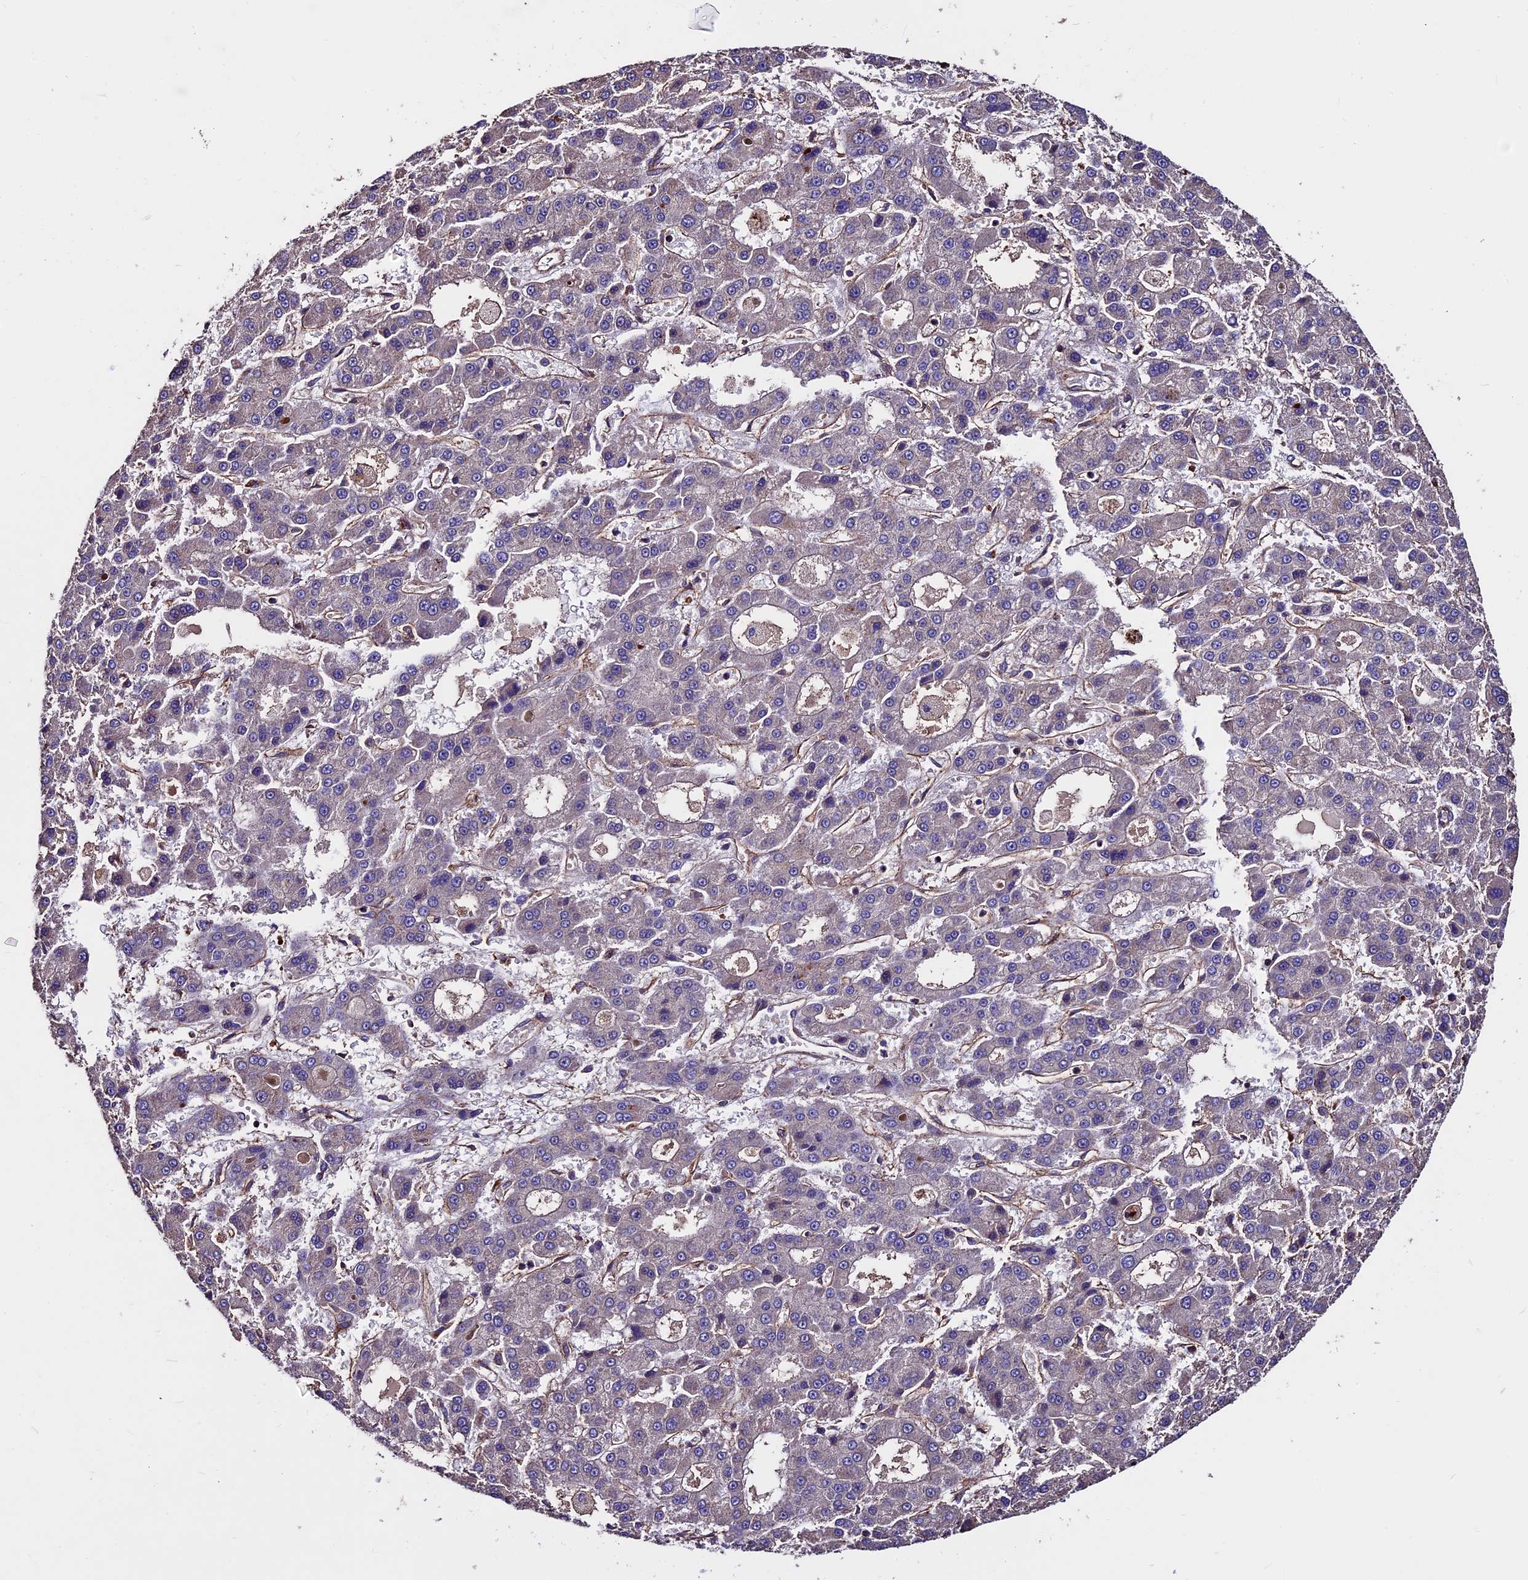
{"staining": {"intensity": "weak", "quantity": "<25%", "location": "cytoplasmic/membranous"}, "tissue": "liver cancer", "cell_type": "Tumor cells", "image_type": "cancer", "snomed": [{"axis": "morphology", "description": "Carcinoma, Hepatocellular, NOS"}, {"axis": "topography", "description": "Liver"}], "caption": "Immunohistochemistry micrograph of liver hepatocellular carcinoma stained for a protein (brown), which demonstrates no staining in tumor cells.", "gene": "EVA1B", "patient": {"sex": "male", "age": 70}}